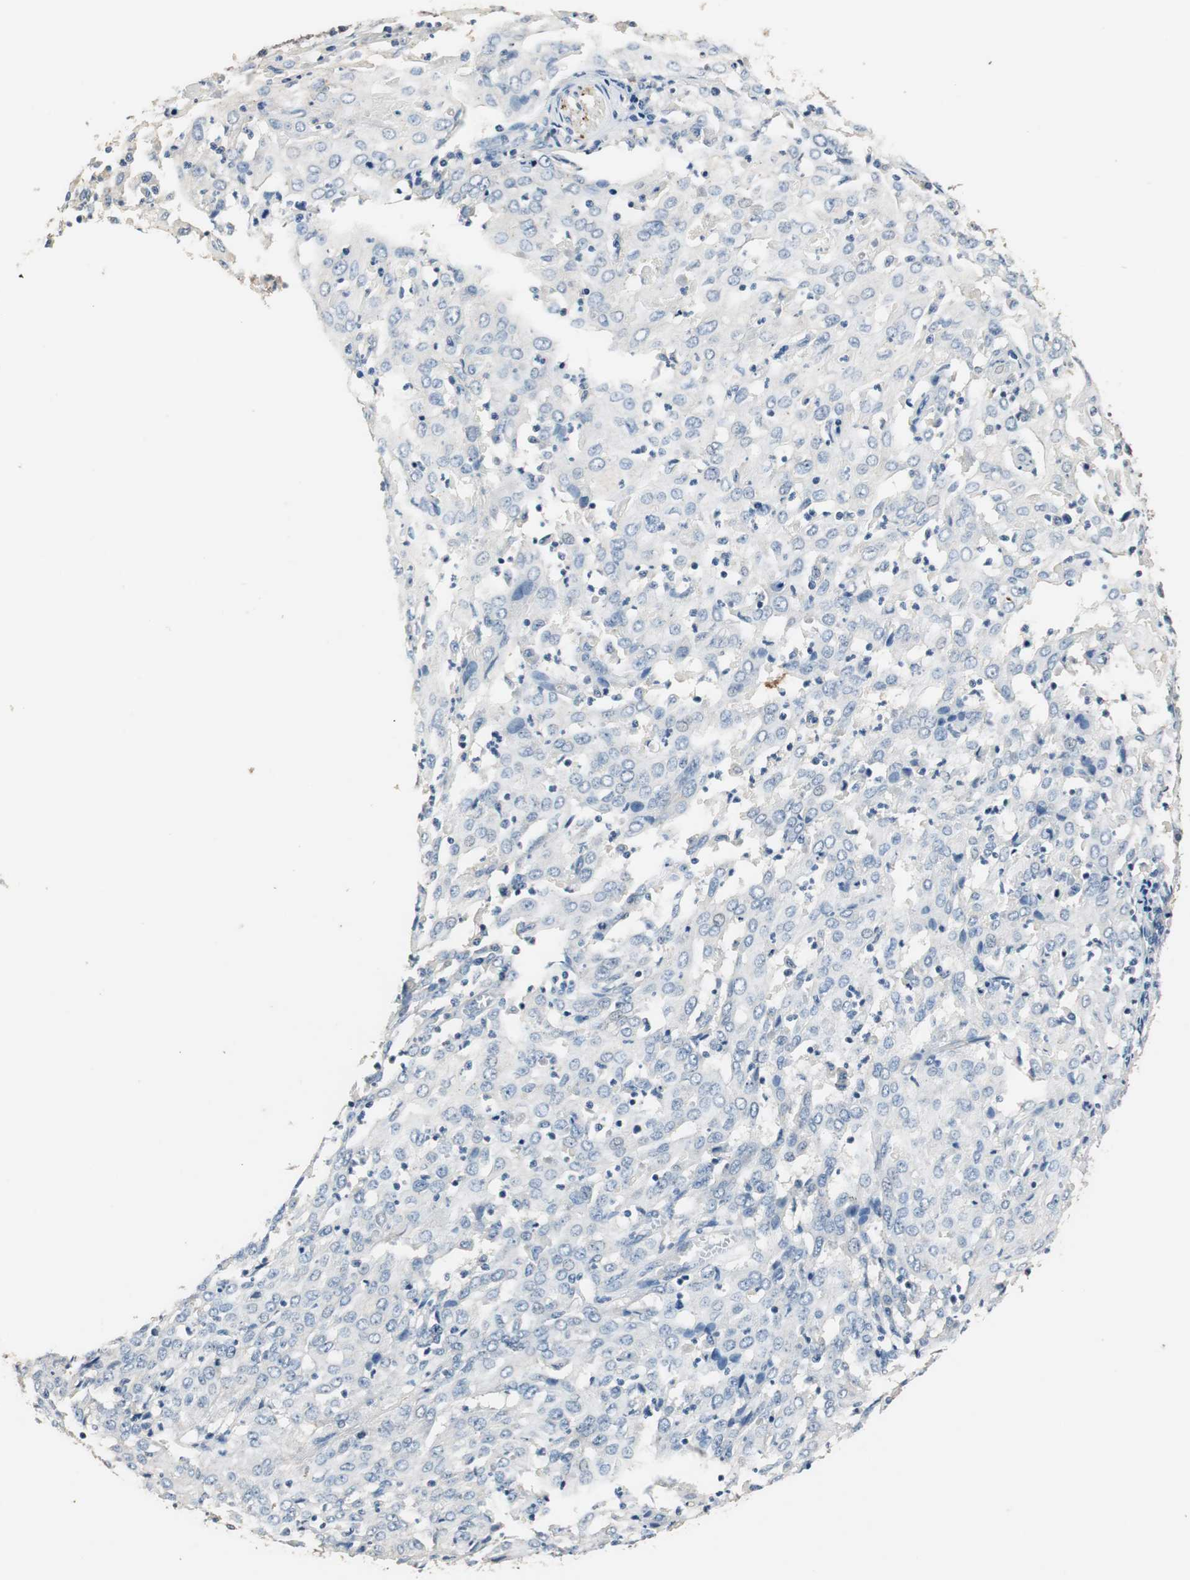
{"staining": {"intensity": "negative", "quantity": "none", "location": "none"}, "tissue": "cervical cancer", "cell_type": "Tumor cells", "image_type": "cancer", "snomed": [{"axis": "morphology", "description": "Squamous cell carcinoma, NOS"}, {"axis": "topography", "description": "Cervix"}], "caption": "Immunohistochemistry (IHC) histopathology image of neoplastic tissue: human cervical squamous cell carcinoma stained with DAB (3,3'-diaminobenzidine) reveals no significant protein expression in tumor cells.", "gene": "PTPRN2", "patient": {"sex": "female", "age": 39}}